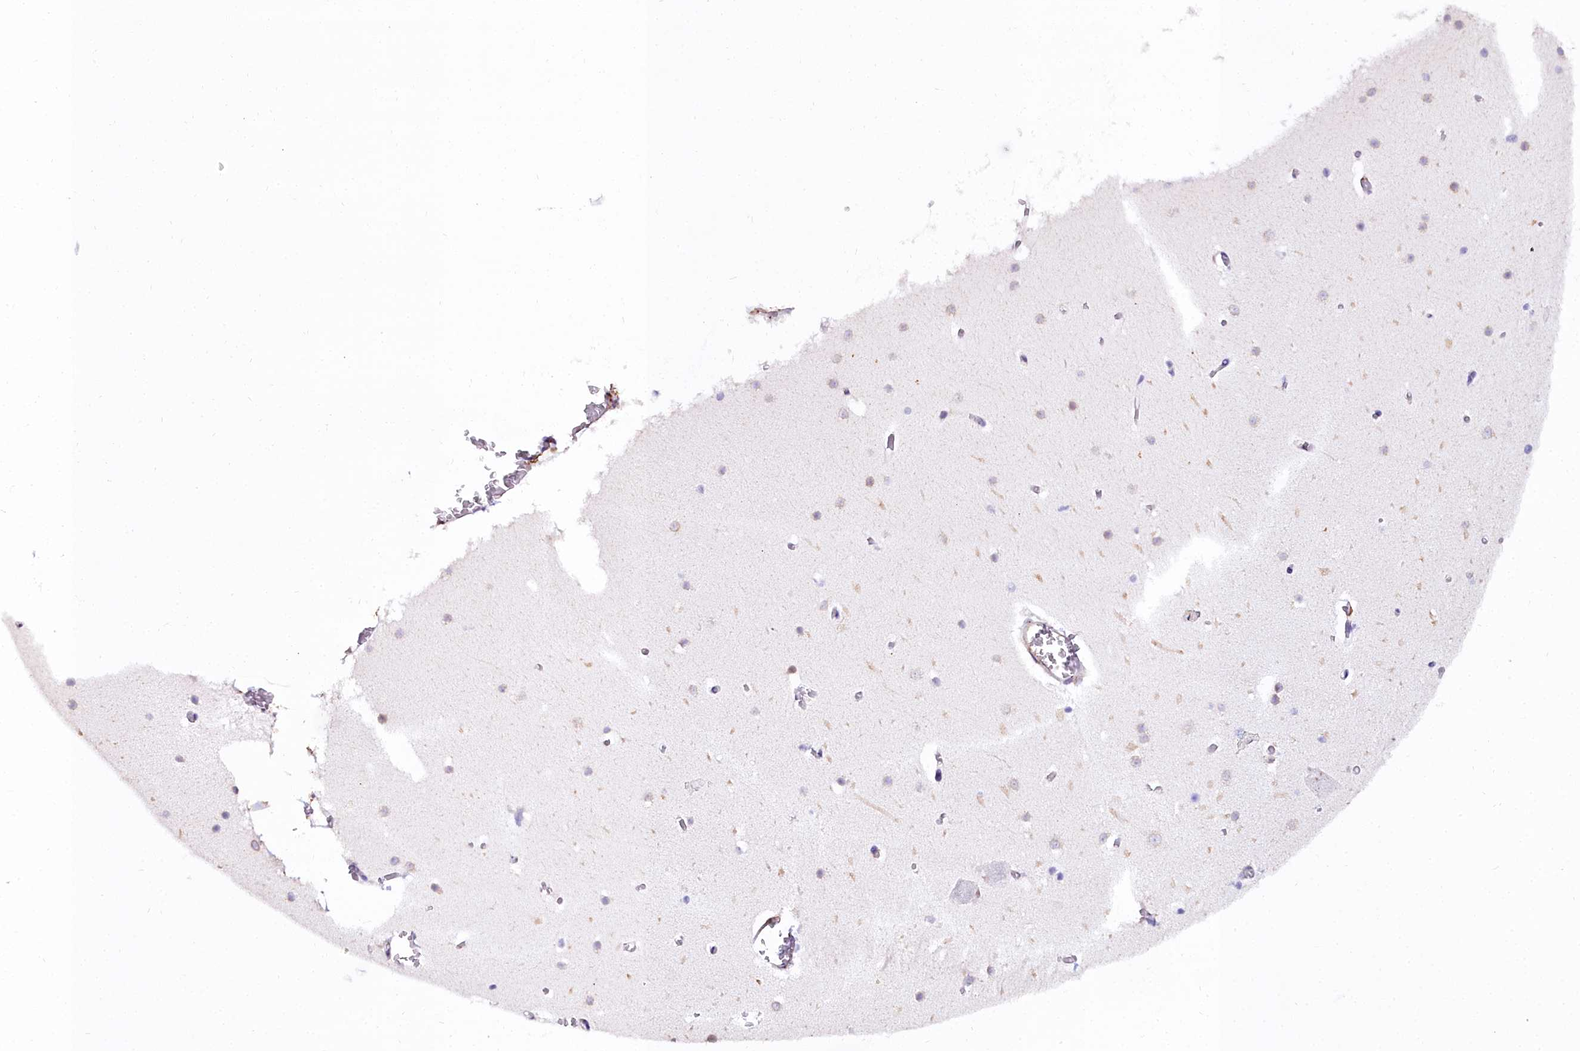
{"staining": {"intensity": "negative", "quantity": "none", "location": "none"}, "tissue": "cerebellum", "cell_type": "Cells in granular layer", "image_type": "normal", "snomed": [{"axis": "morphology", "description": "Normal tissue, NOS"}, {"axis": "topography", "description": "Cerebellum"}], "caption": "Micrograph shows no protein staining in cells in granular layer of unremarkable cerebellum. (Stains: DAB immunohistochemistry with hematoxylin counter stain, Microscopy: brightfield microscopy at high magnification).", "gene": "TXNDC5", "patient": {"sex": "female", "age": 28}}